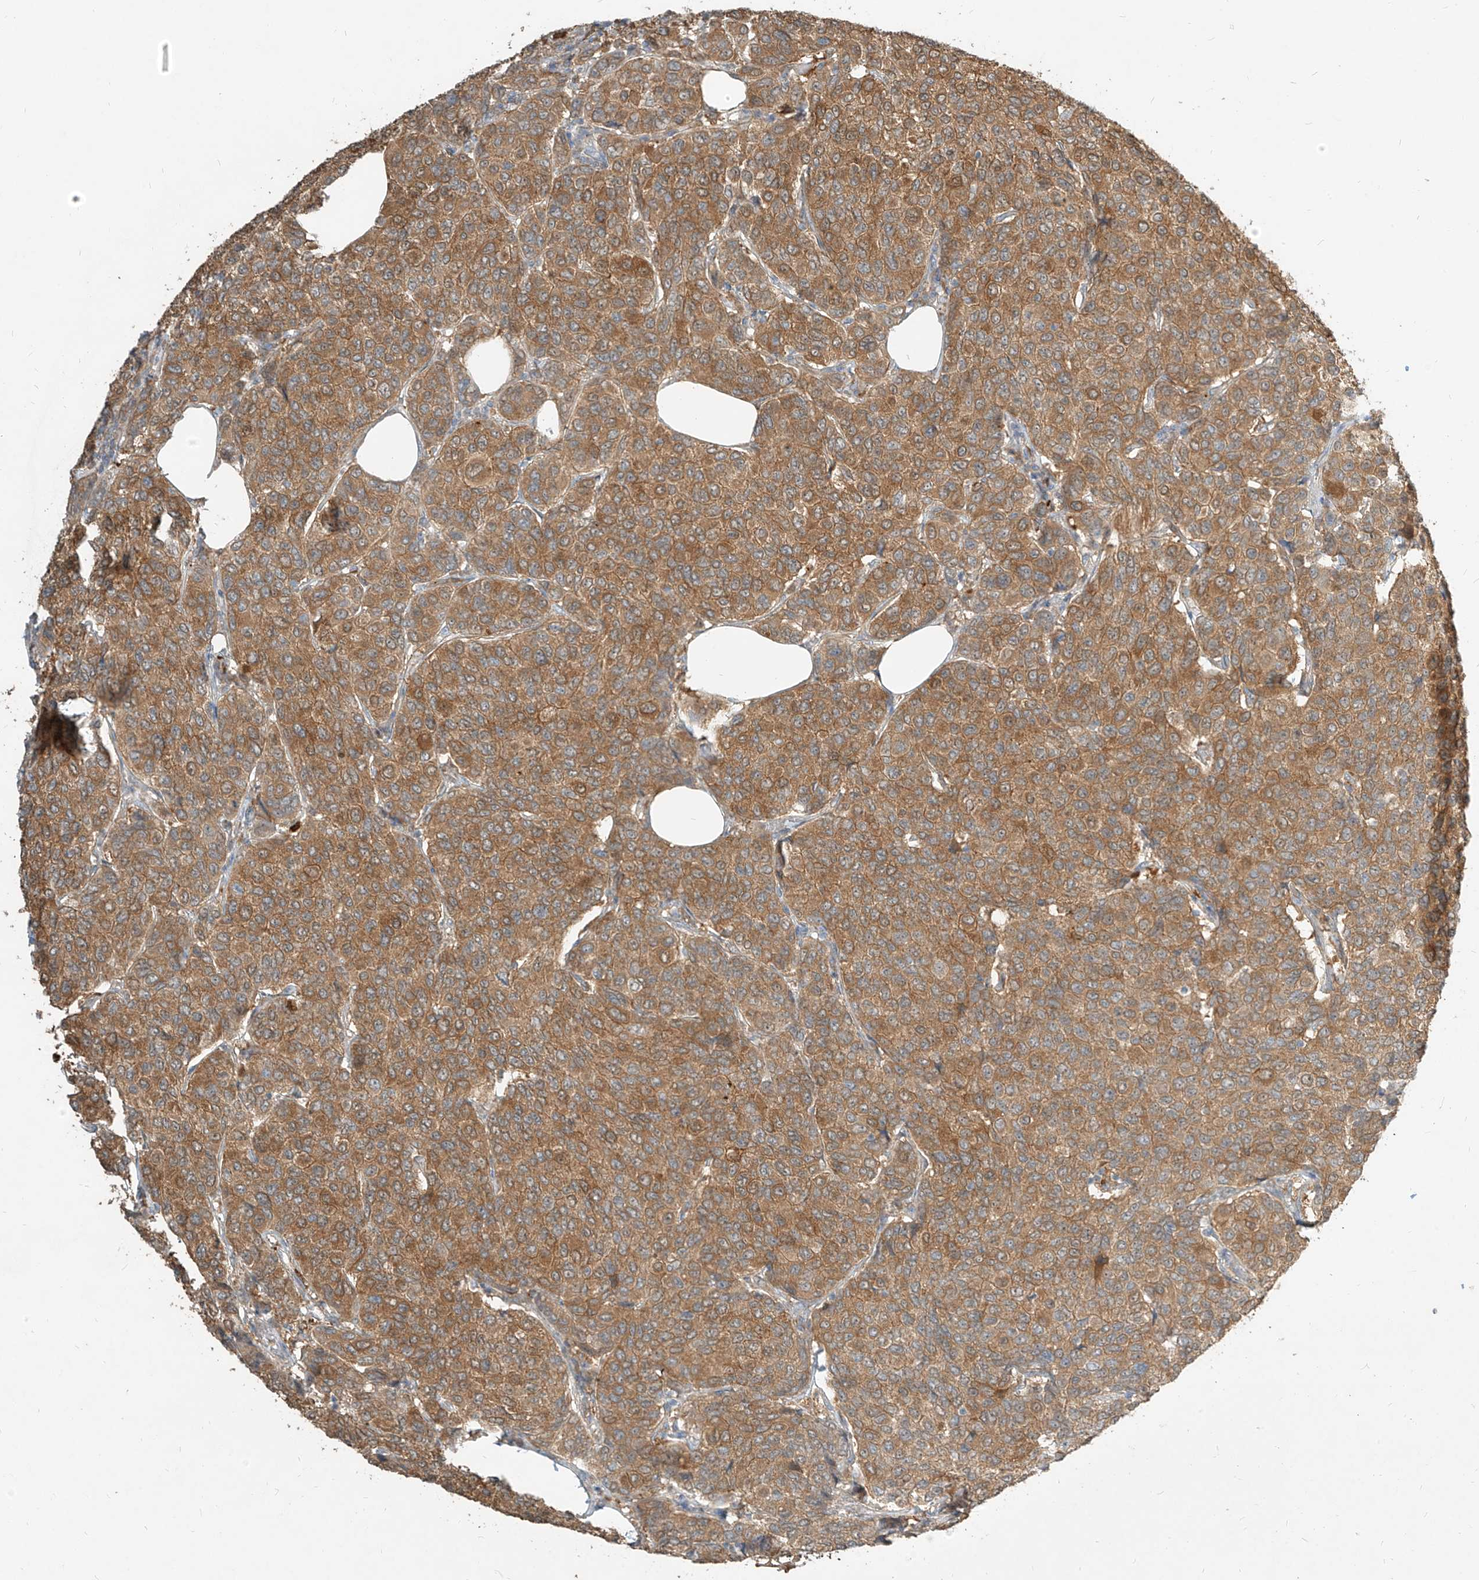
{"staining": {"intensity": "moderate", "quantity": ">75%", "location": "cytoplasmic/membranous"}, "tissue": "breast cancer", "cell_type": "Tumor cells", "image_type": "cancer", "snomed": [{"axis": "morphology", "description": "Duct carcinoma"}, {"axis": "topography", "description": "Breast"}], "caption": "Immunohistochemistry (IHC) of breast cancer (invasive ductal carcinoma) reveals medium levels of moderate cytoplasmic/membranous staining in about >75% of tumor cells.", "gene": "PGD", "patient": {"sex": "female", "age": 55}}